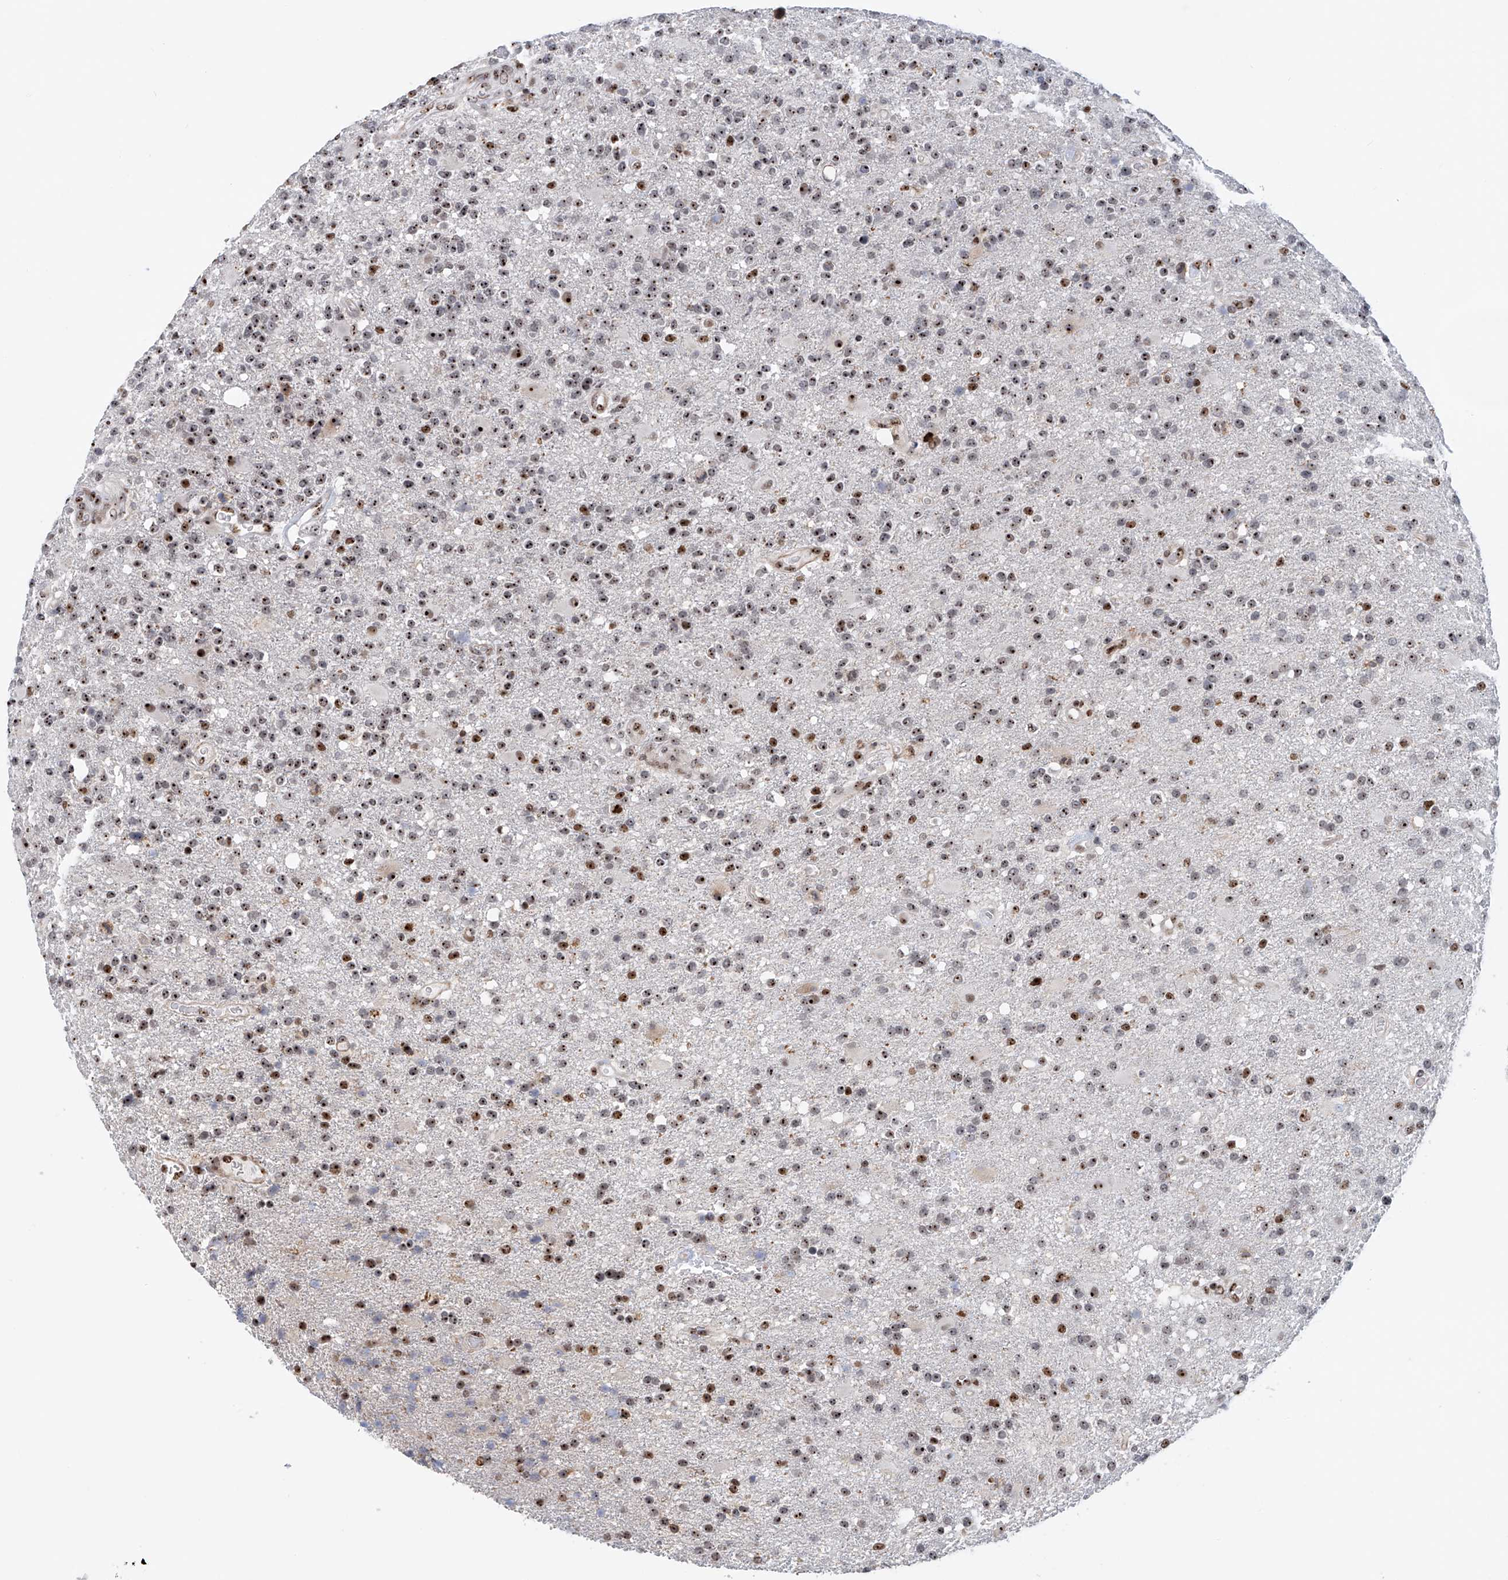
{"staining": {"intensity": "moderate", "quantity": "<25%", "location": "nuclear"}, "tissue": "glioma", "cell_type": "Tumor cells", "image_type": "cancer", "snomed": [{"axis": "morphology", "description": "Glioma, malignant, High grade"}, {"axis": "topography", "description": "Brain"}], "caption": "High-grade glioma (malignant) stained for a protein reveals moderate nuclear positivity in tumor cells. (Brightfield microscopy of DAB IHC at high magnification).", "gene": "PRUNE2", "patient": {"sex": "male", "age": 72}}